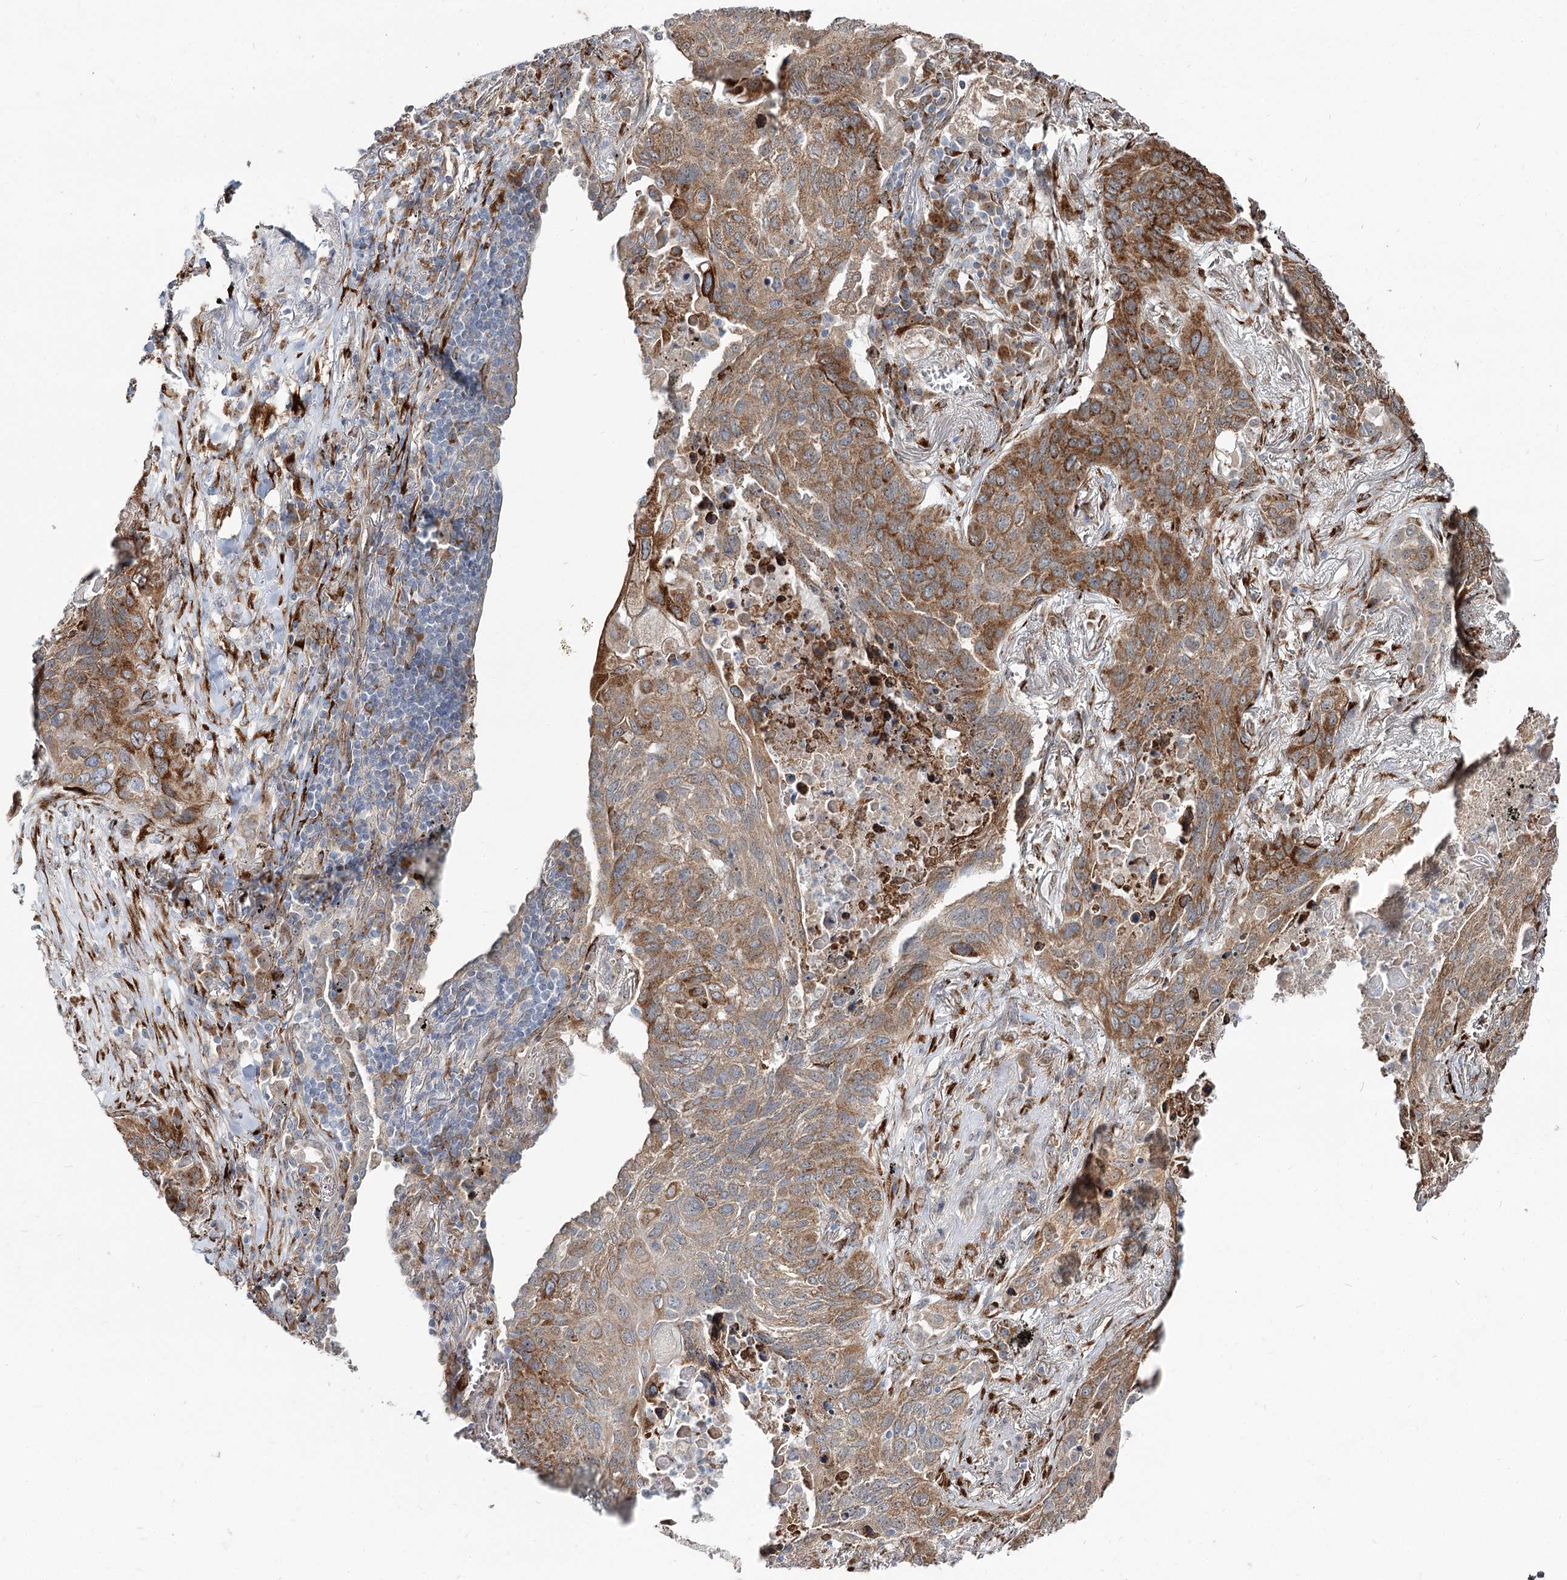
{"staining": {"intensity": "moderate", "quantity": ">75%", "location": "cytoplasmic/membranous"}, "tissue": "lung cancer", "cell_type": "Tumor cells", "image_type": "cancer", "snomed": [{"axis": "morphology", "description": "Squamous cell carcinoma, NOS"}, {"axis": "topography", "description": "Lung"}], "caption": "Lung squamous cell carcinoma stained for a protein shows moderate cytoplasmic/membranous positivity in tumor cells.", "gene": "SPART", "patient": {"sex": "female", "age": 63}}